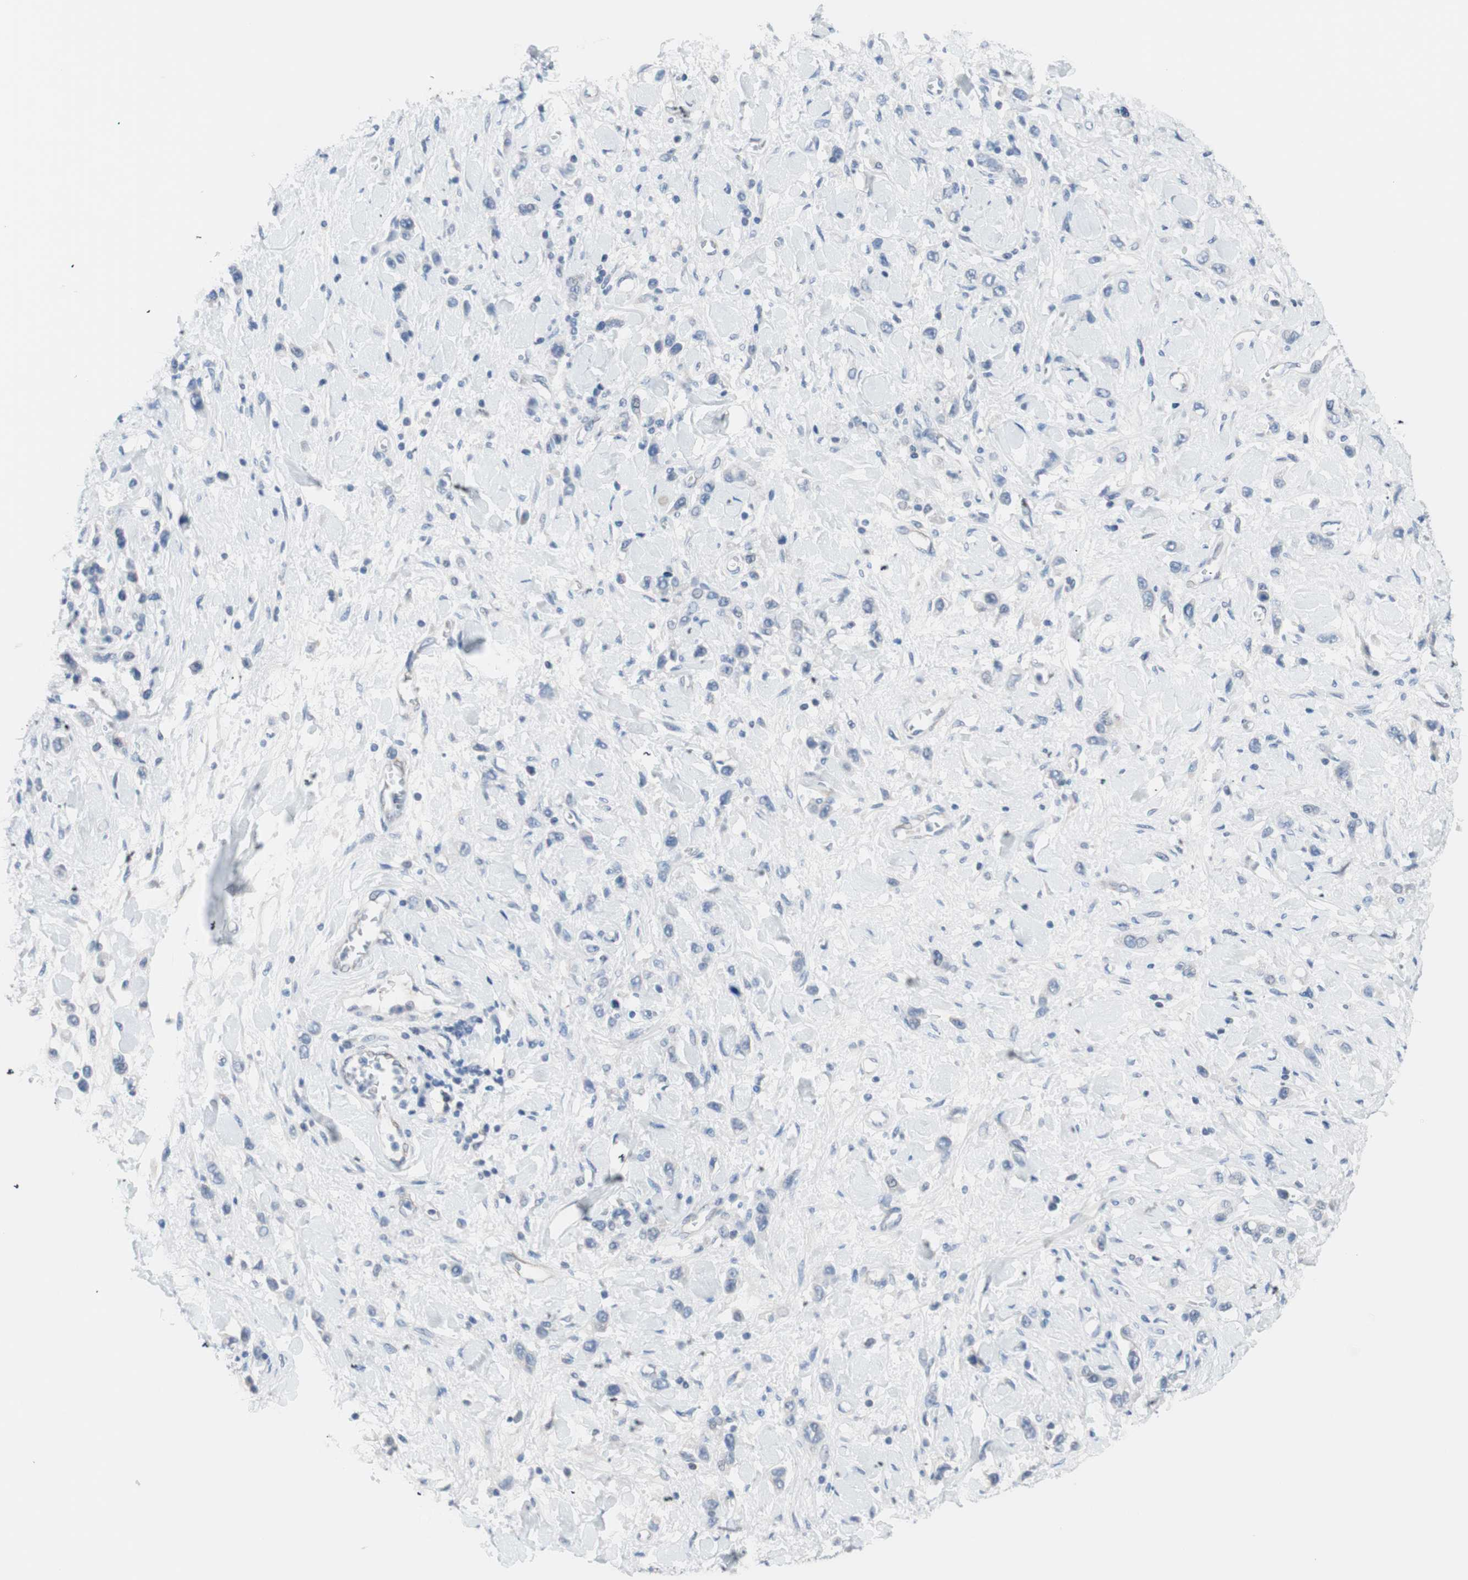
{"staining": {"intensity": "negative", "quantity": "none", "location": "none"}, "tissue": "stomach cancer", "cell_type": "Tumor cells", "image_type": "cancer", "snomed": [{"axis": "morphology", "description": "Normal tissue, NOS"}, {"axis": "morphology", "description": "Adenocarcinoma, NOS"}, {"axis": "topography", "description": "Stomach, upper"}, {"axis": "topography", "description": "Stomach"}], "caption": "Immunohistochemistry micrograph of neoplastic tissue: human stomach cancer stained with DAB shows no significant protein expression in tumor cells. (Immunohistochemistry (ihc), brightfield microscopy, high magnification).", "gene": "ULBP1", "patient": {"sex": "female", "age": 65}}